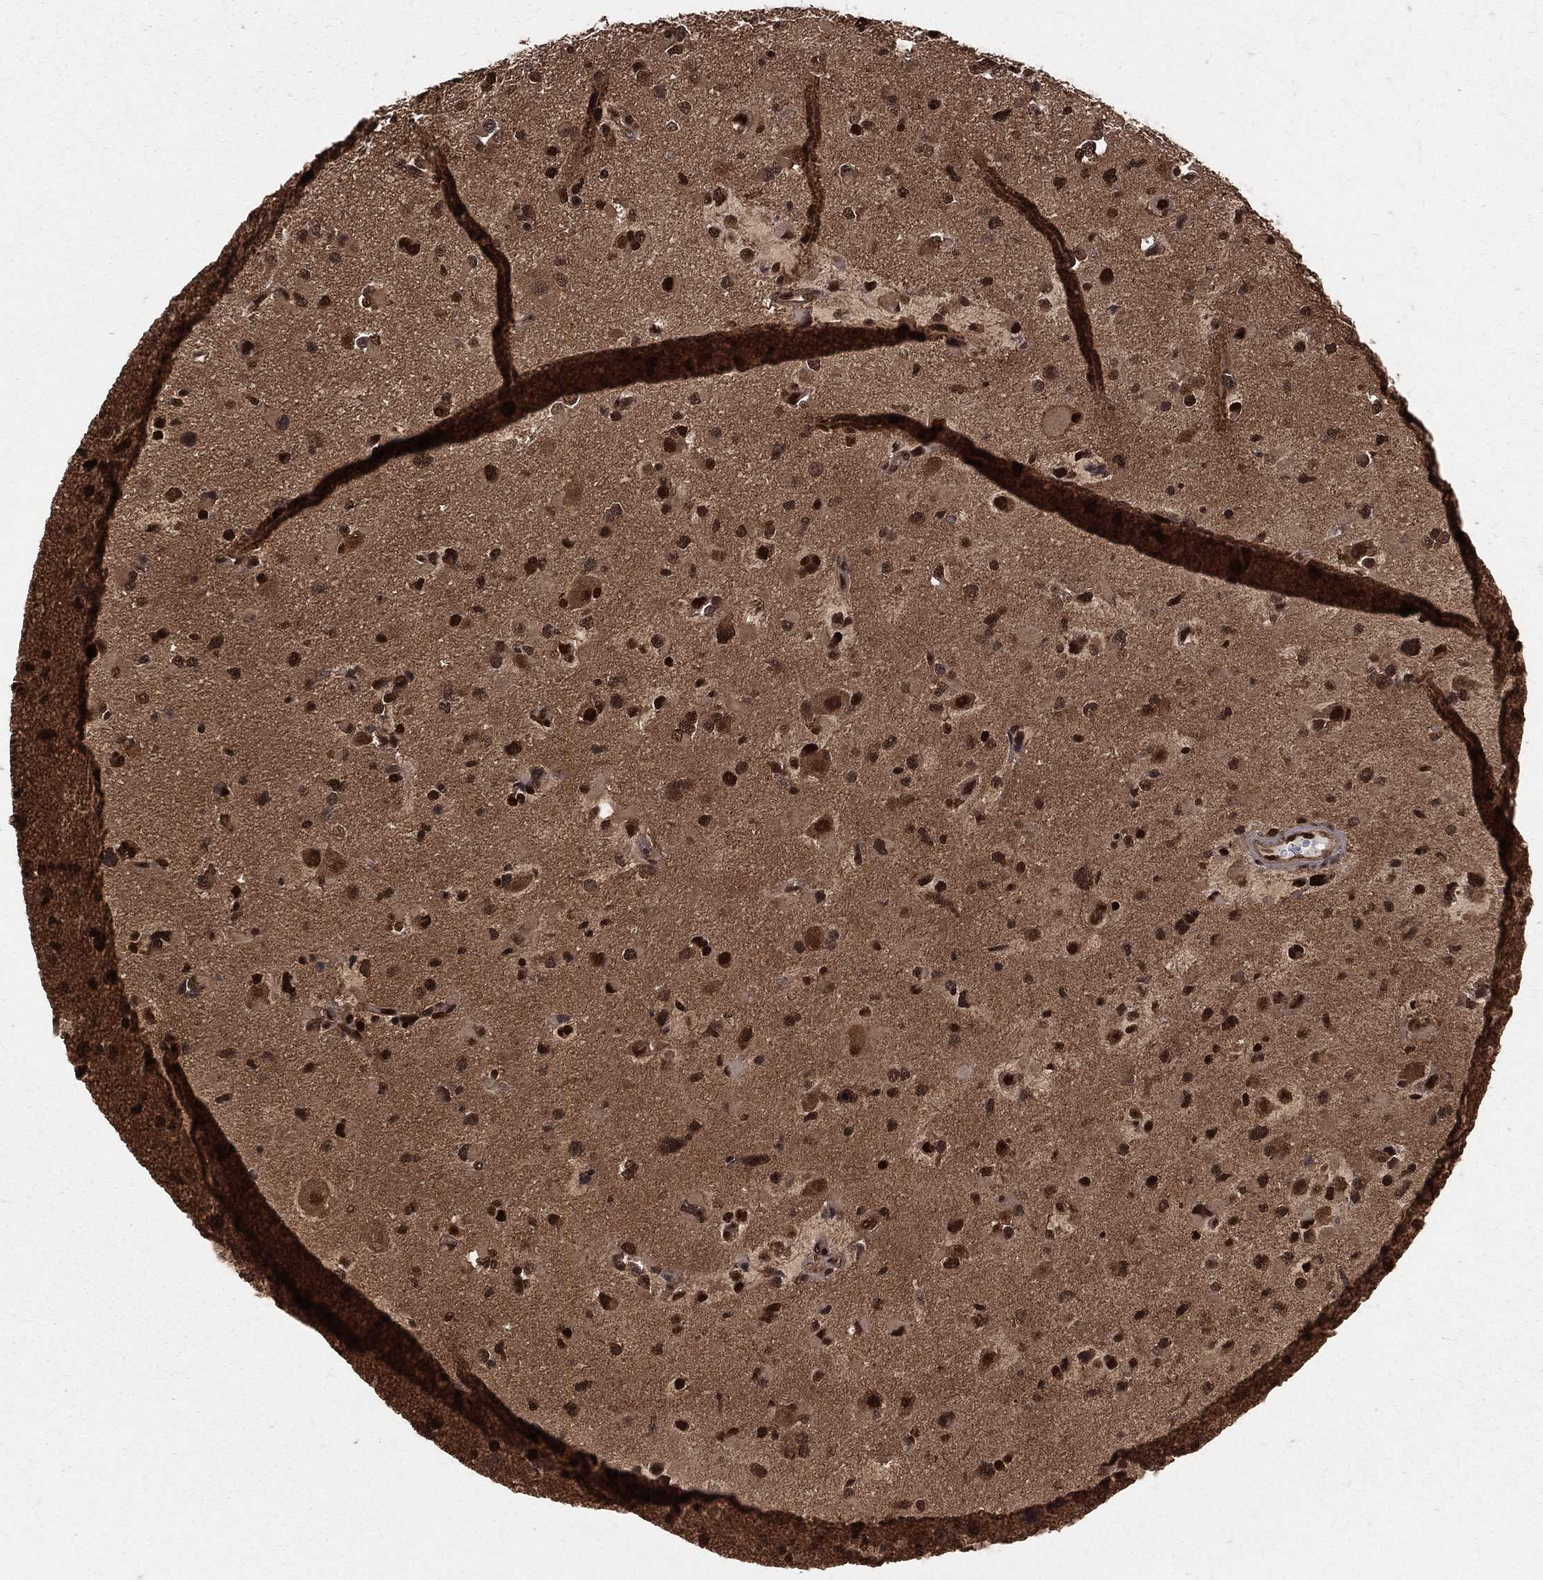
{"staining": {"intensity": "strong", "quantity": ">75%", "location": "nuclear"}, "tissue": "glioma", "cell_type": "Tumor cells", "image_type": "cancer", "snomed": [{"axis": "morphology", "description": "Glioma, malignant, Low grade"}, {"axis": "topography", "description": "Brain"}], "caption": "Glioma stained with a protein marker shows strong staining in tumor cells.", "gene": "COPS4", "patient": {"sex": "female", "age": 32}}